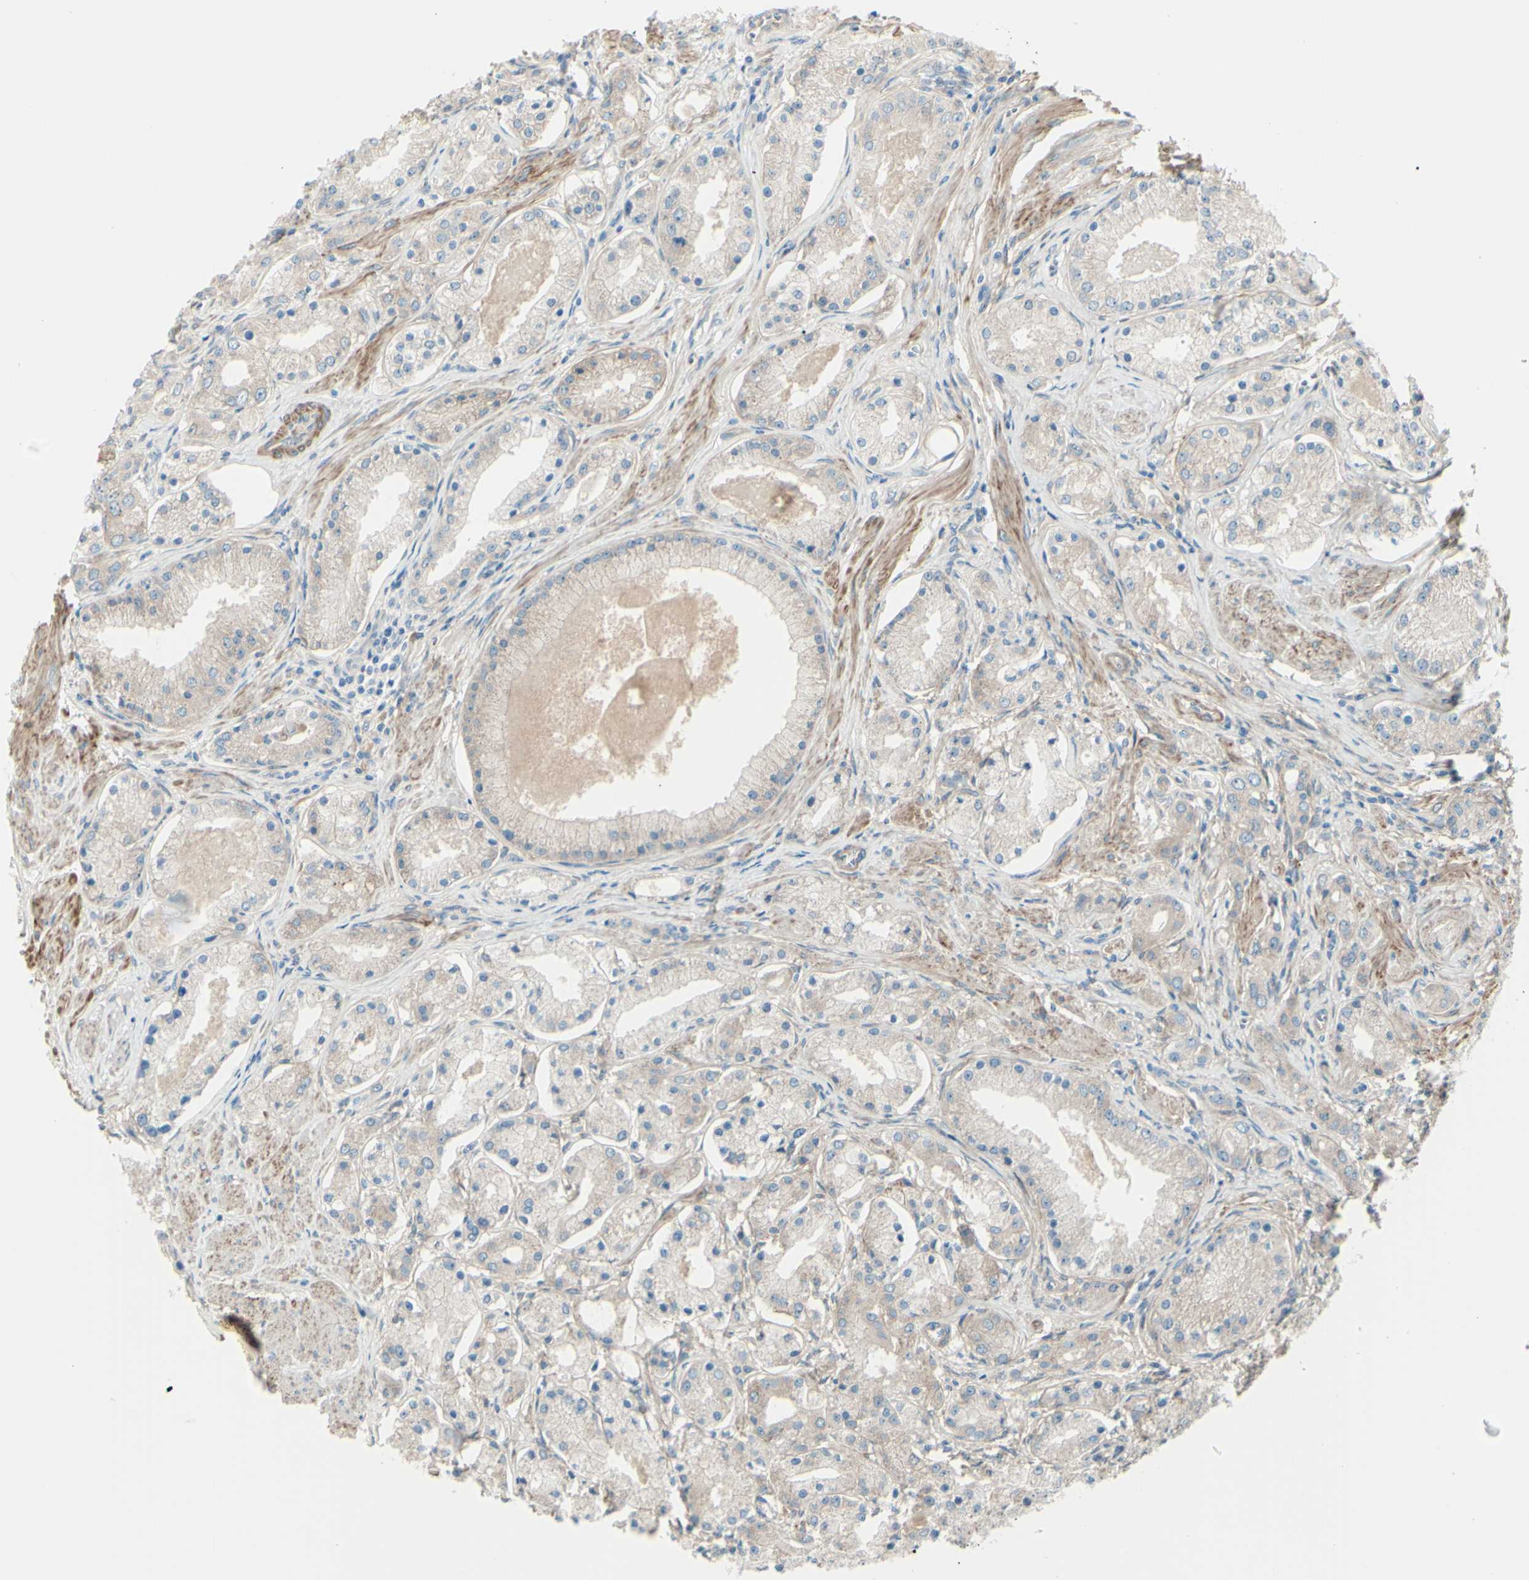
{"staining": {"intensity": "weak", "quantity": ">75%", "location": "cytoplasmic/membranous"}, "tissue": "prostate cancer", "cell_type": "Tumor cells", "image_type": "cancer", "snomed": [{"axis": "morphology", "description": "Adenocarcinoma, High grade"}, {"axis": "topography", "description": "Prostate"}], "caption": "Immunohistochemistry (IHC) photomicrograph of prostate cancer stained for a protein (brown), which exhibits low levels of weak cytoplasmic/membranous expression in about >75% of tumor cells.", "gene": "PCDHGA2", "patient": {"sex": "male", "age": 66}}